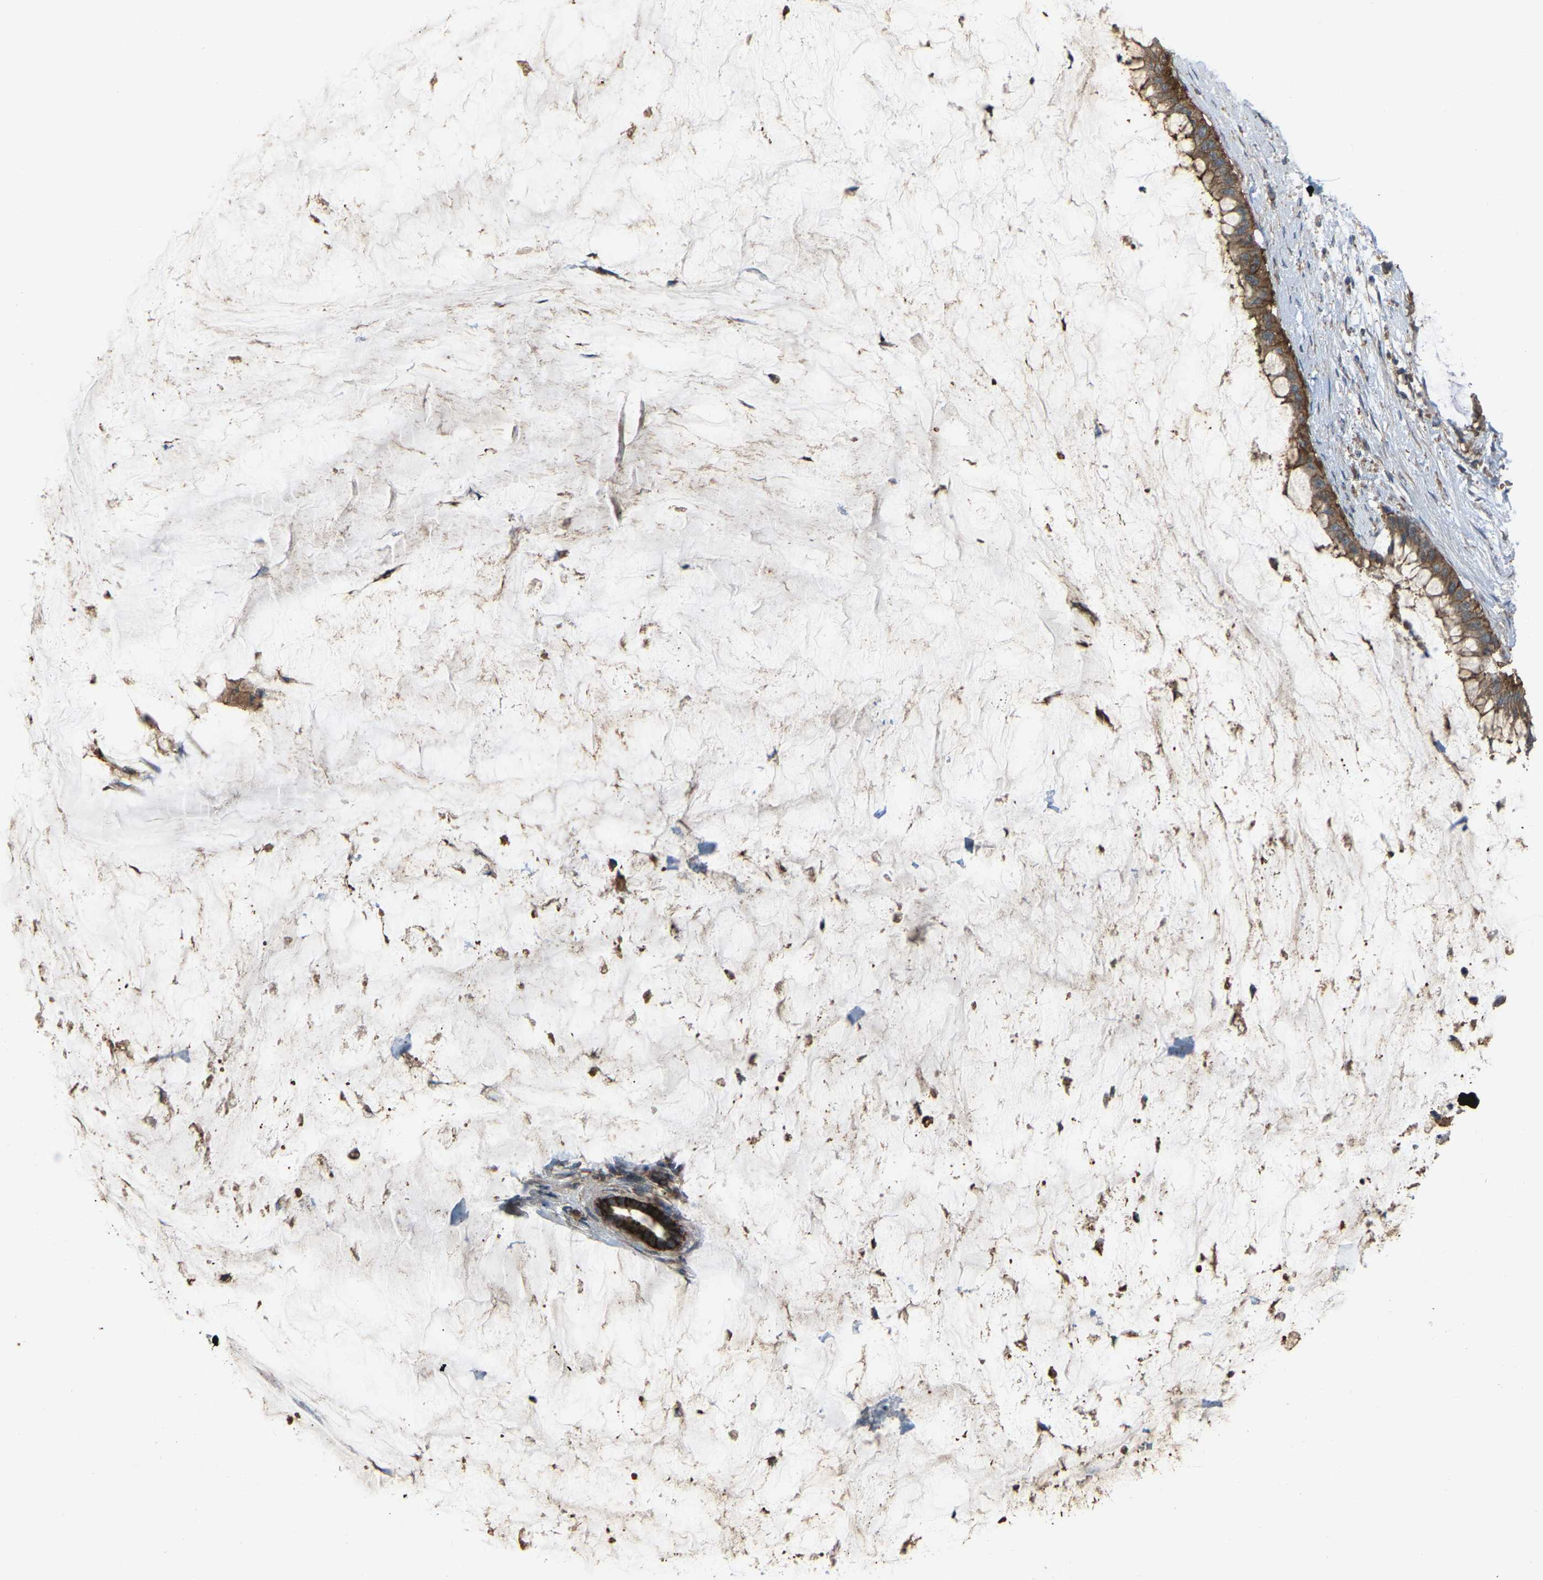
{"staining": {"intensity": "moderate", "quantity": ">75%", "location": "cytoplasmic/membranous"}, "tissue": "pancreatic cancer", "cell_type": "Tumor cells", "image_type": "cancer", "snomed": [{"axis": "morphology", "description": "Adenocarcinoma, NOS"}, {"axis": "topography", "description": "Pancreas"}], "caption": "Human pancreatic cancer stained with a protein marker displays moderate staining in tumor cells.", "gene": "SLC4A2", "patient": {"sex": "male", "age": 41}}